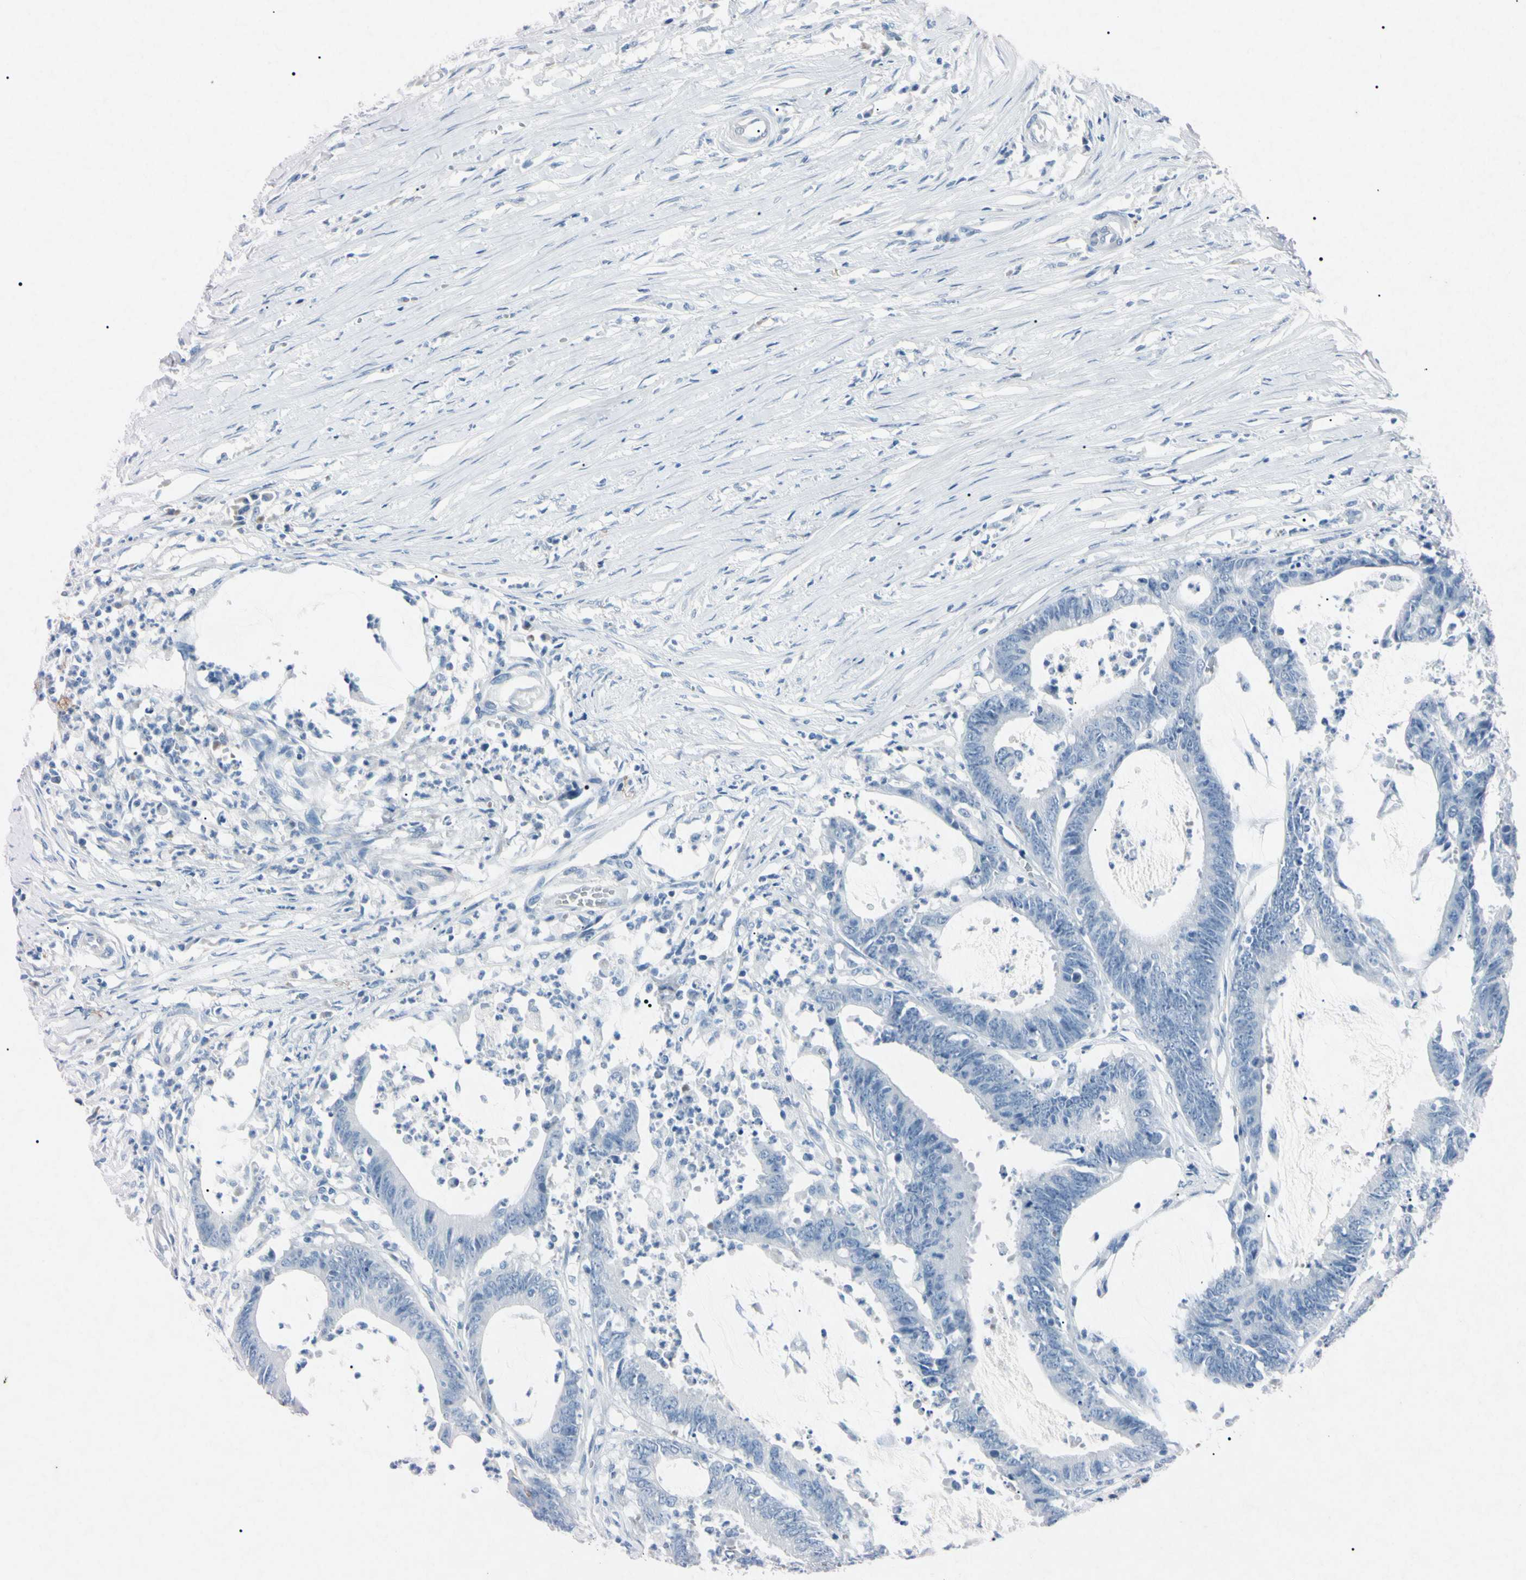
{"staining": {"intensity": "negative", "quantity": "none", "location": "none"}, "tissue": "colorectal cancer", "cell_type": "Tumor cells", "image_type": "cancer", "snomed": [{"axis": "morphology", "description": "Adenocarcinoma, NOS"}, {"axis": "topography", "description": "Rectum"}], "caption": "Immunohistochemical staining of adenocarcinoma (colorectal) reveals no significant positivity in tumor cells.", "gene": "ELN", "patient": {"sex": "female", "age": 66}}